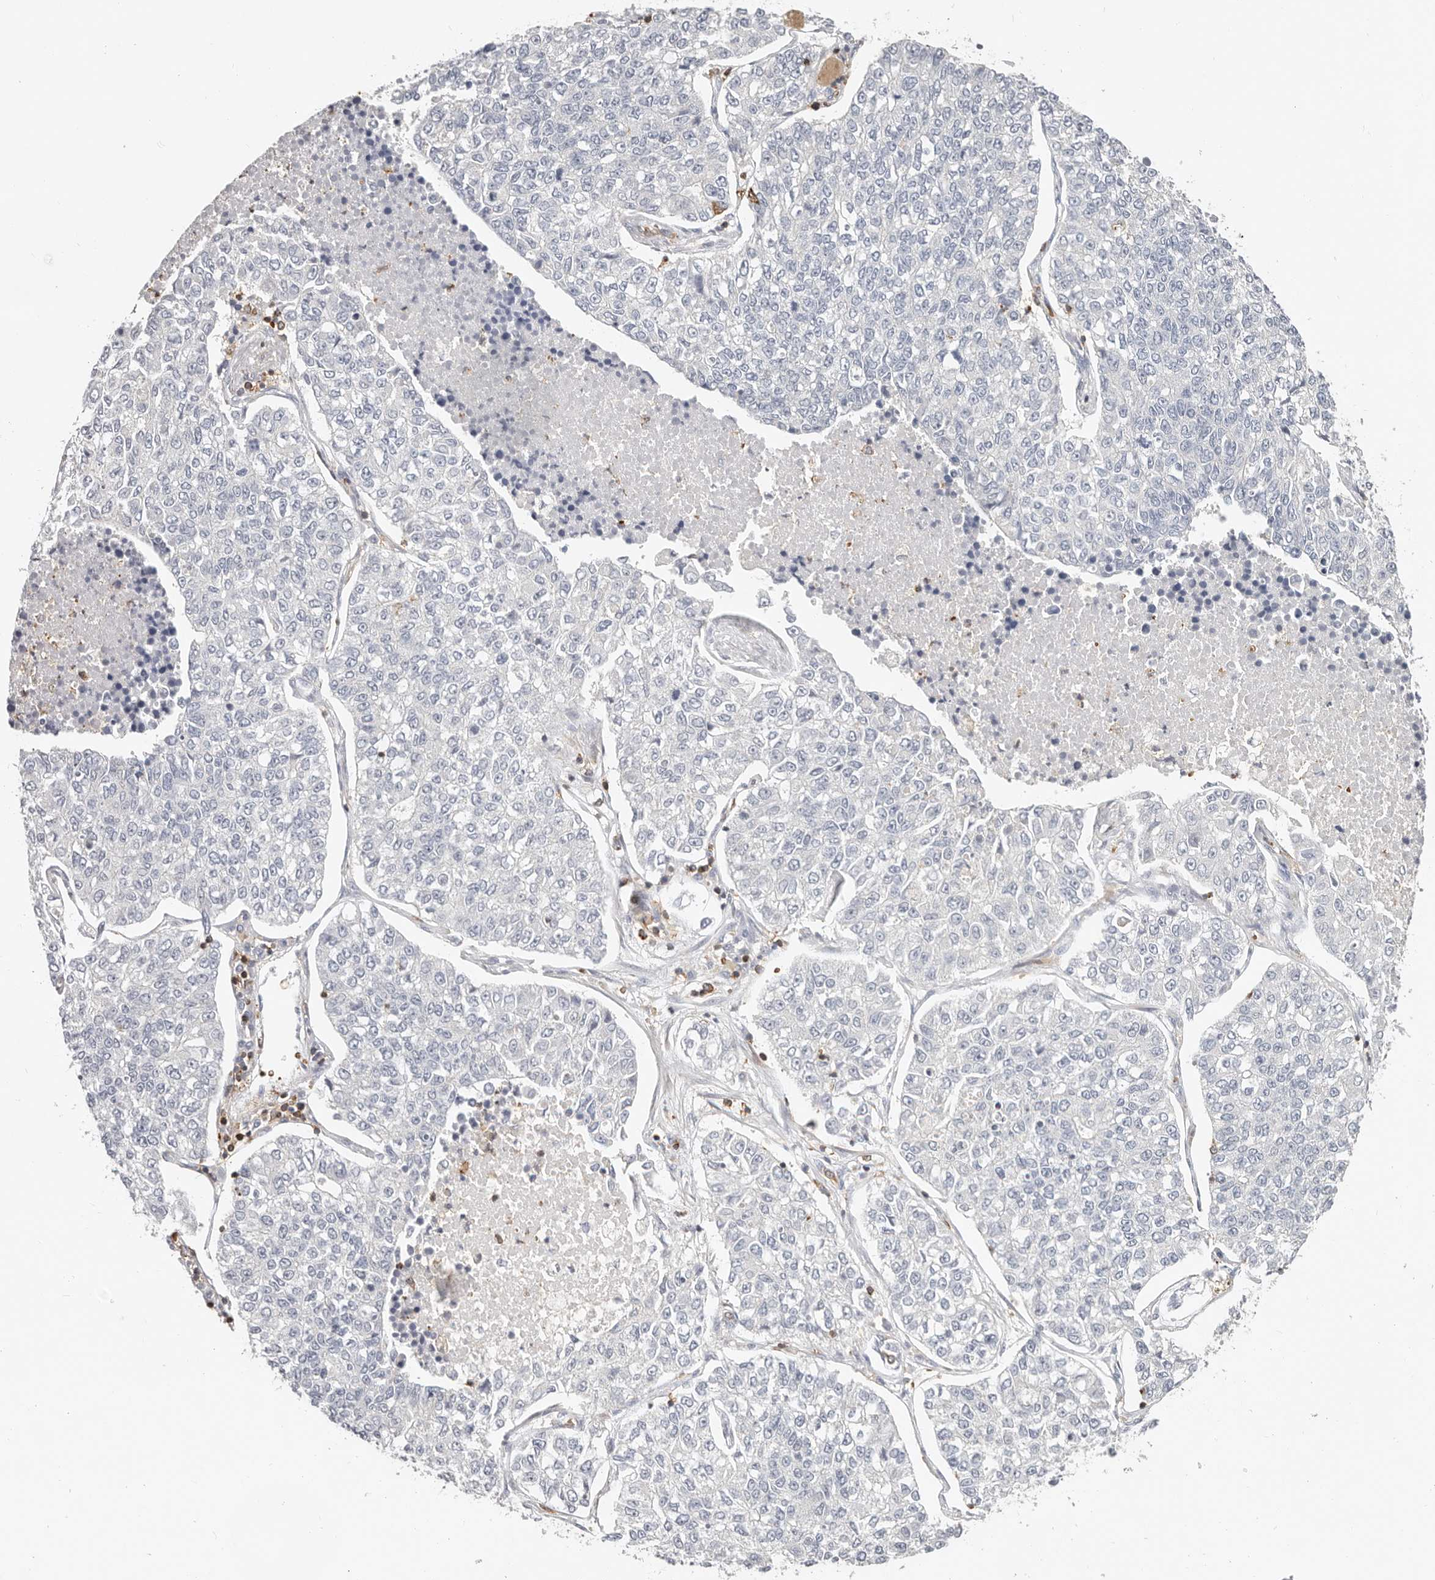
{"staining": {"intensity": "negative", "quantity": "none", "location": "none"}, "tissue": "lung cancer", "cell_type": "Tumor cells", "image_type": "cancer", "snomed": [{"axis": "morphology", "description": "Adenocarcinoma, NOS"}, {"axis": "topography", "description": "Lung"}], "caption": "An IHC histopathology image of adenocarcinoma (lung) is shown. There is no staining in tumor cells of adenocarcinoma (lung). The staining was performed using DAB to visualize the protein expression in brown, while the nuclei were stained in blue with hematoxylin (Magnification: 20x).", "gene": "TMEM63B", "patient": {"sex": "male", "age": 49}}